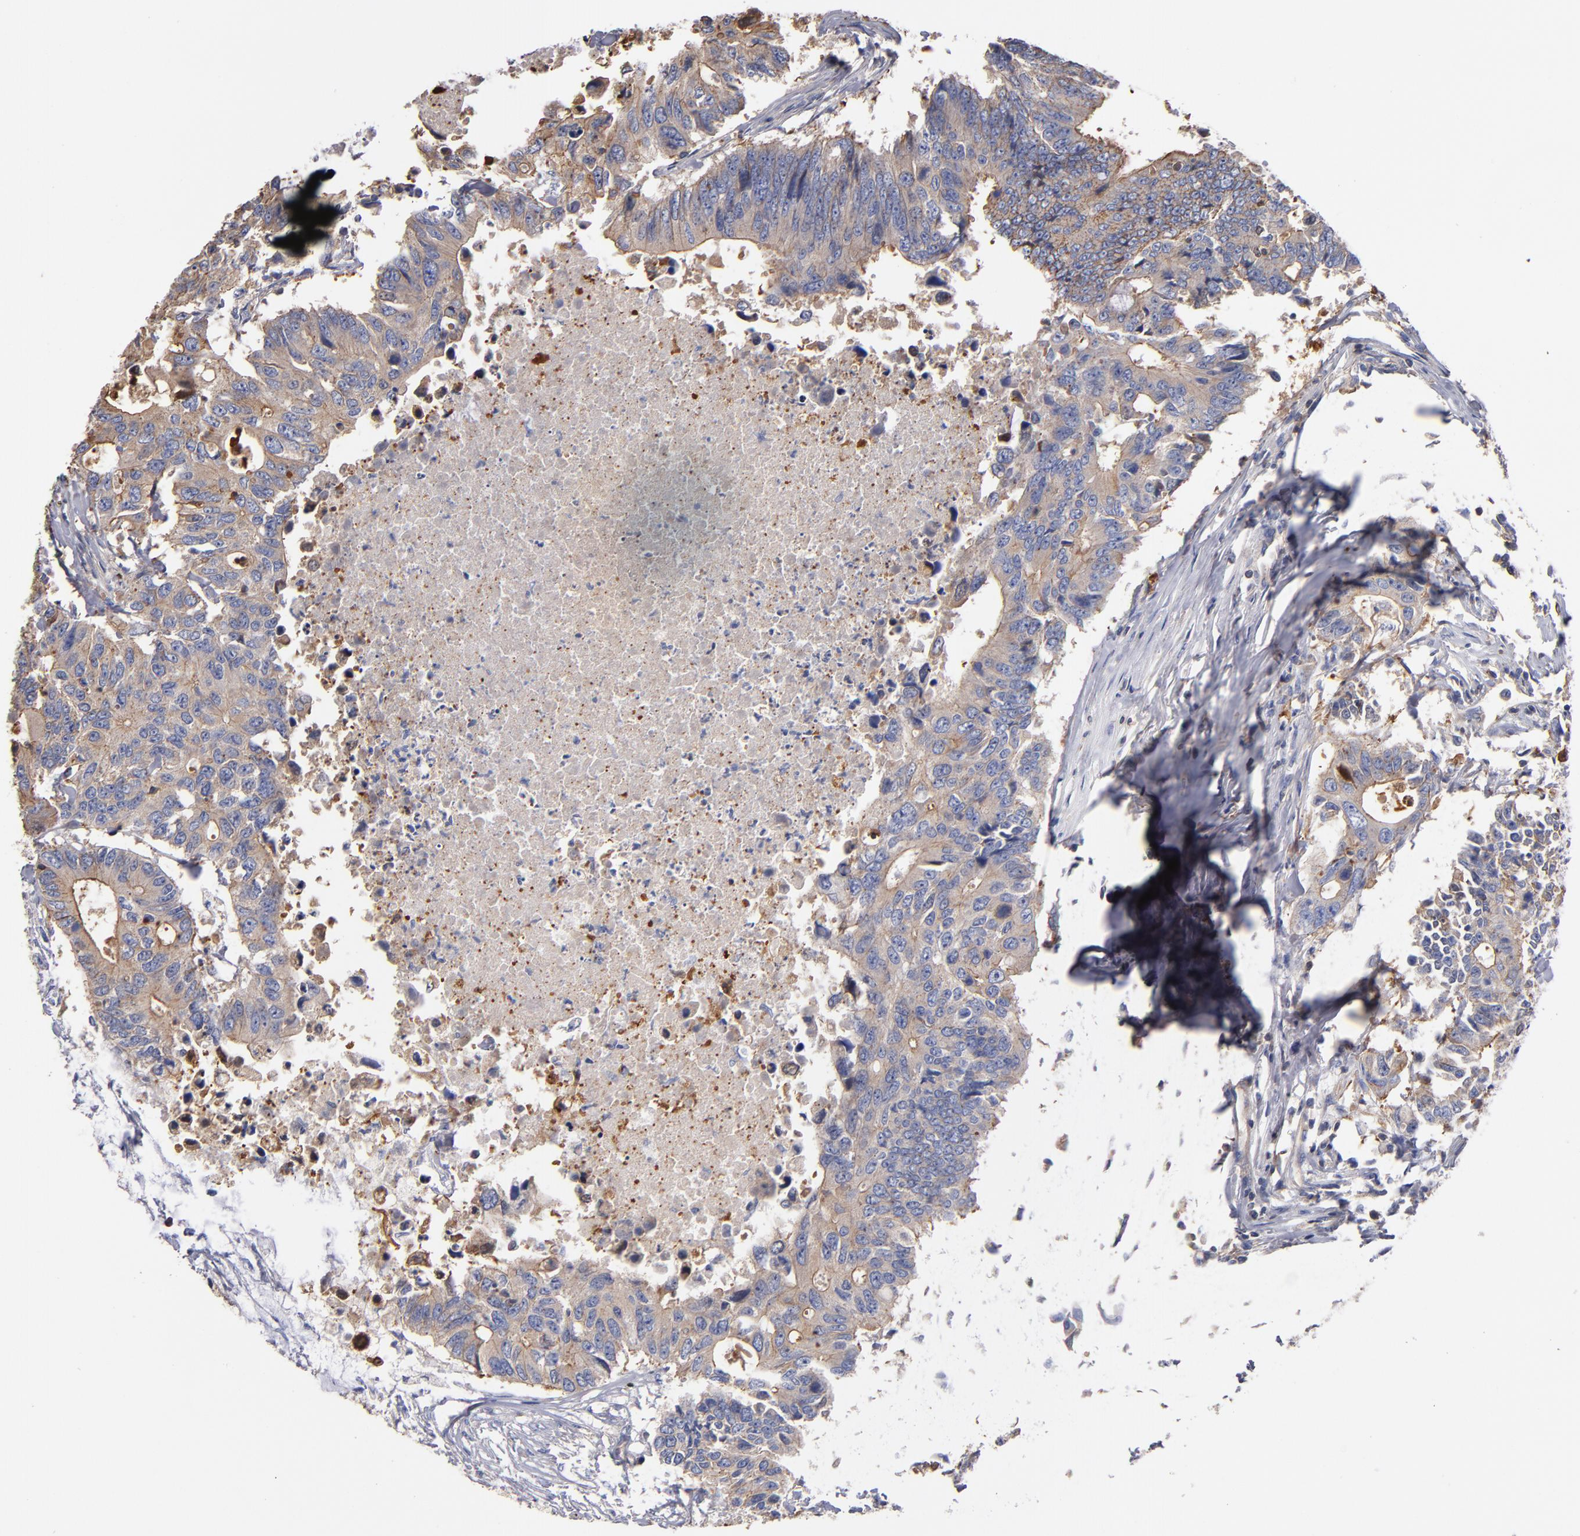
{"staining": {"intensity": "weak", "quantity": ">75%", "location": "cytoplasmic/membranous"}, "tissue": "colorectal cancer", "cell_type": "Tumor cells", "image_type": "cancer", "snomed": [{"axis": "morphology", "description": "Adenocarcinoma, NOS"}, {"axis": "topography", "description": "Colon"}], "caption": "This image reveals immunohistochemistry (IHC) staining of adenocarcinoma (colorectal), with low weak cytoplasmic/membranous staining in approximately >75% of tumor cells.", "gene": "ESYT2", "patient": {"sex": "male", "age": 71}}